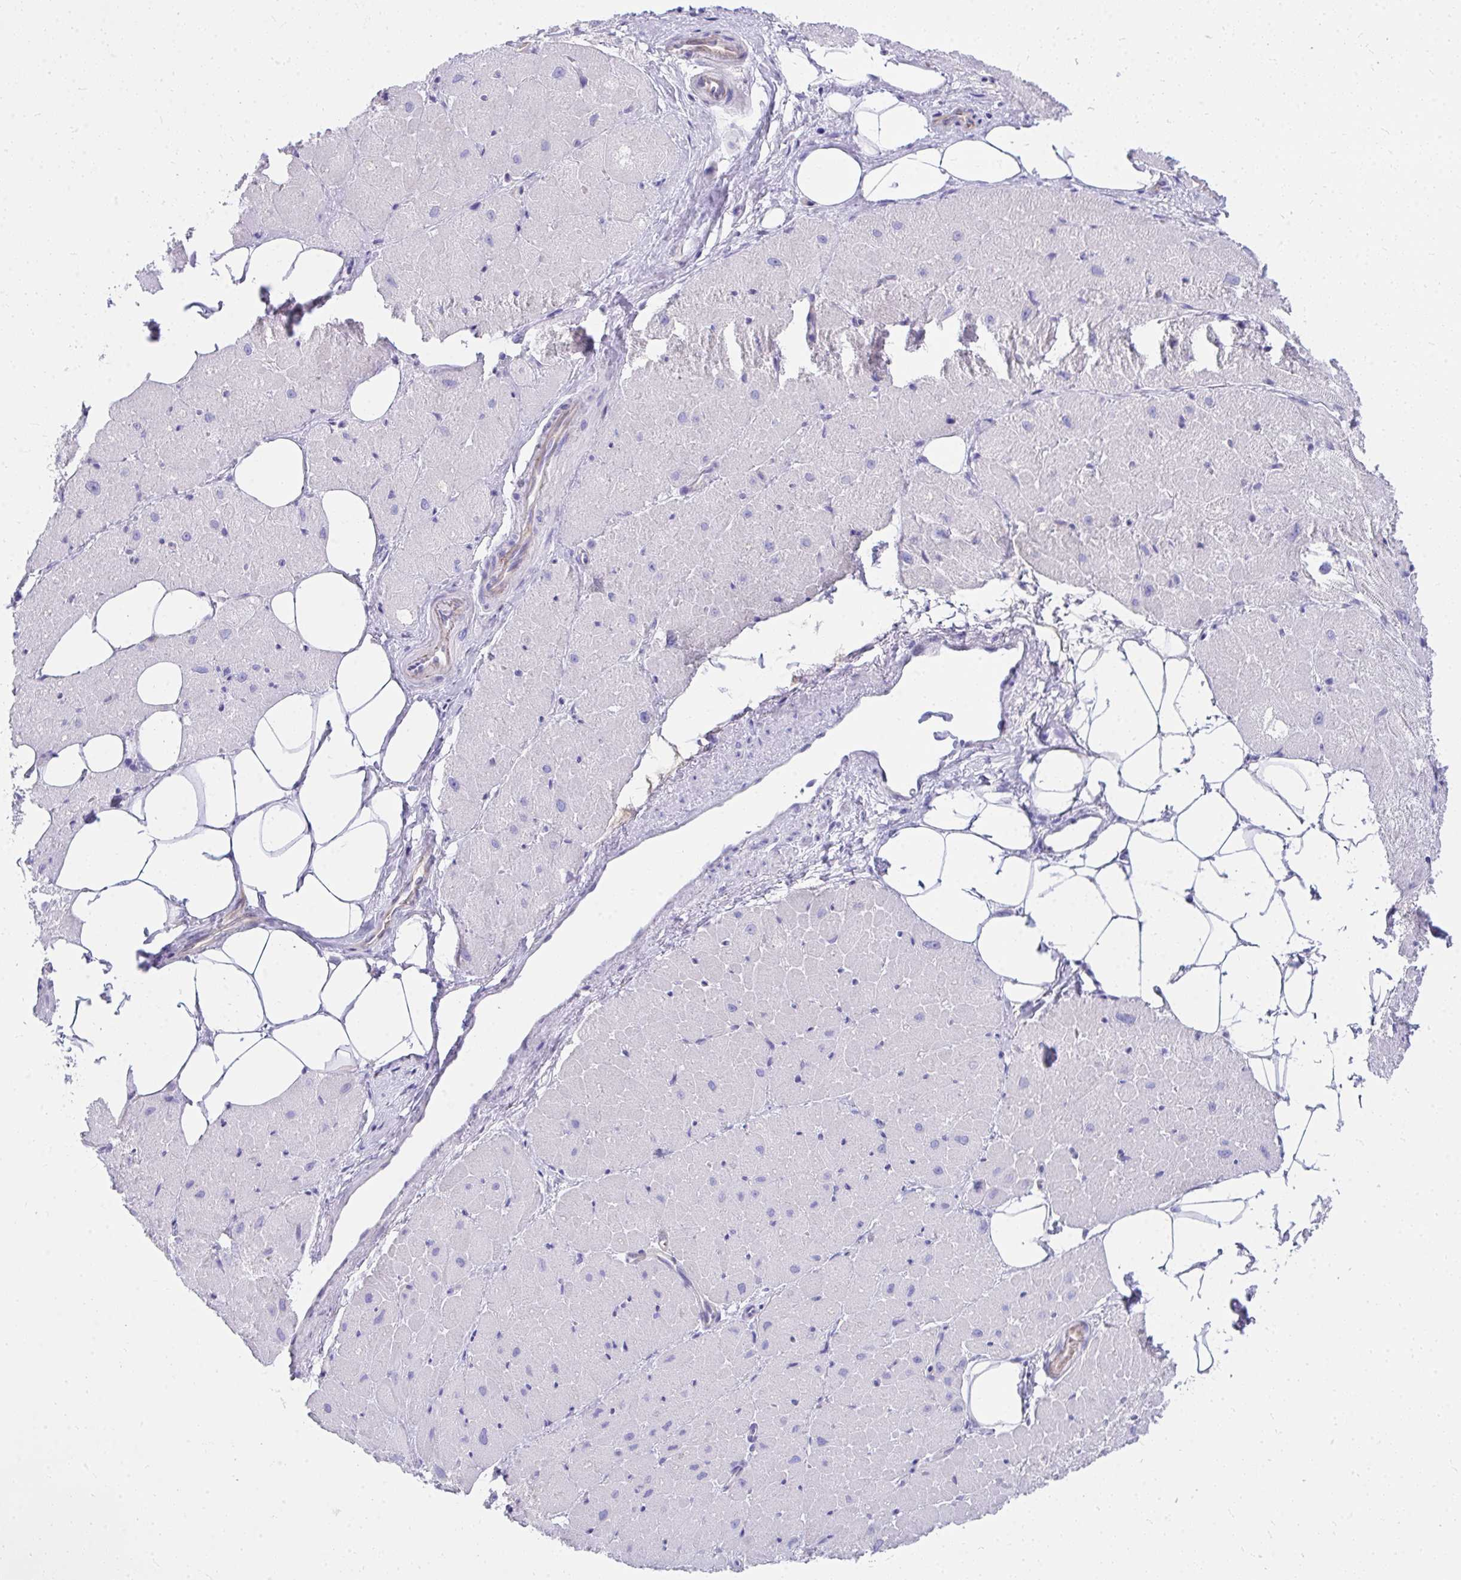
{"staining": {"intensity": "weak", "quantity": "<25%", "location": "cytoplasmic/membranous"}, "tissue": "heart muscle", "cell_type": "Cardiomyocytes", "image_type": "normal", "snomed": [{"axis": "morphology", "description": "Normal tissue, NOS"}, {"axis": "topography", "description": "Heart"}], "caption": "Image shows no significant protein positivity in cardiomyocytes of unremarkable heart muscle.", "gene": "LRRC36", "patient": {"sex": "male", "age": 62}}